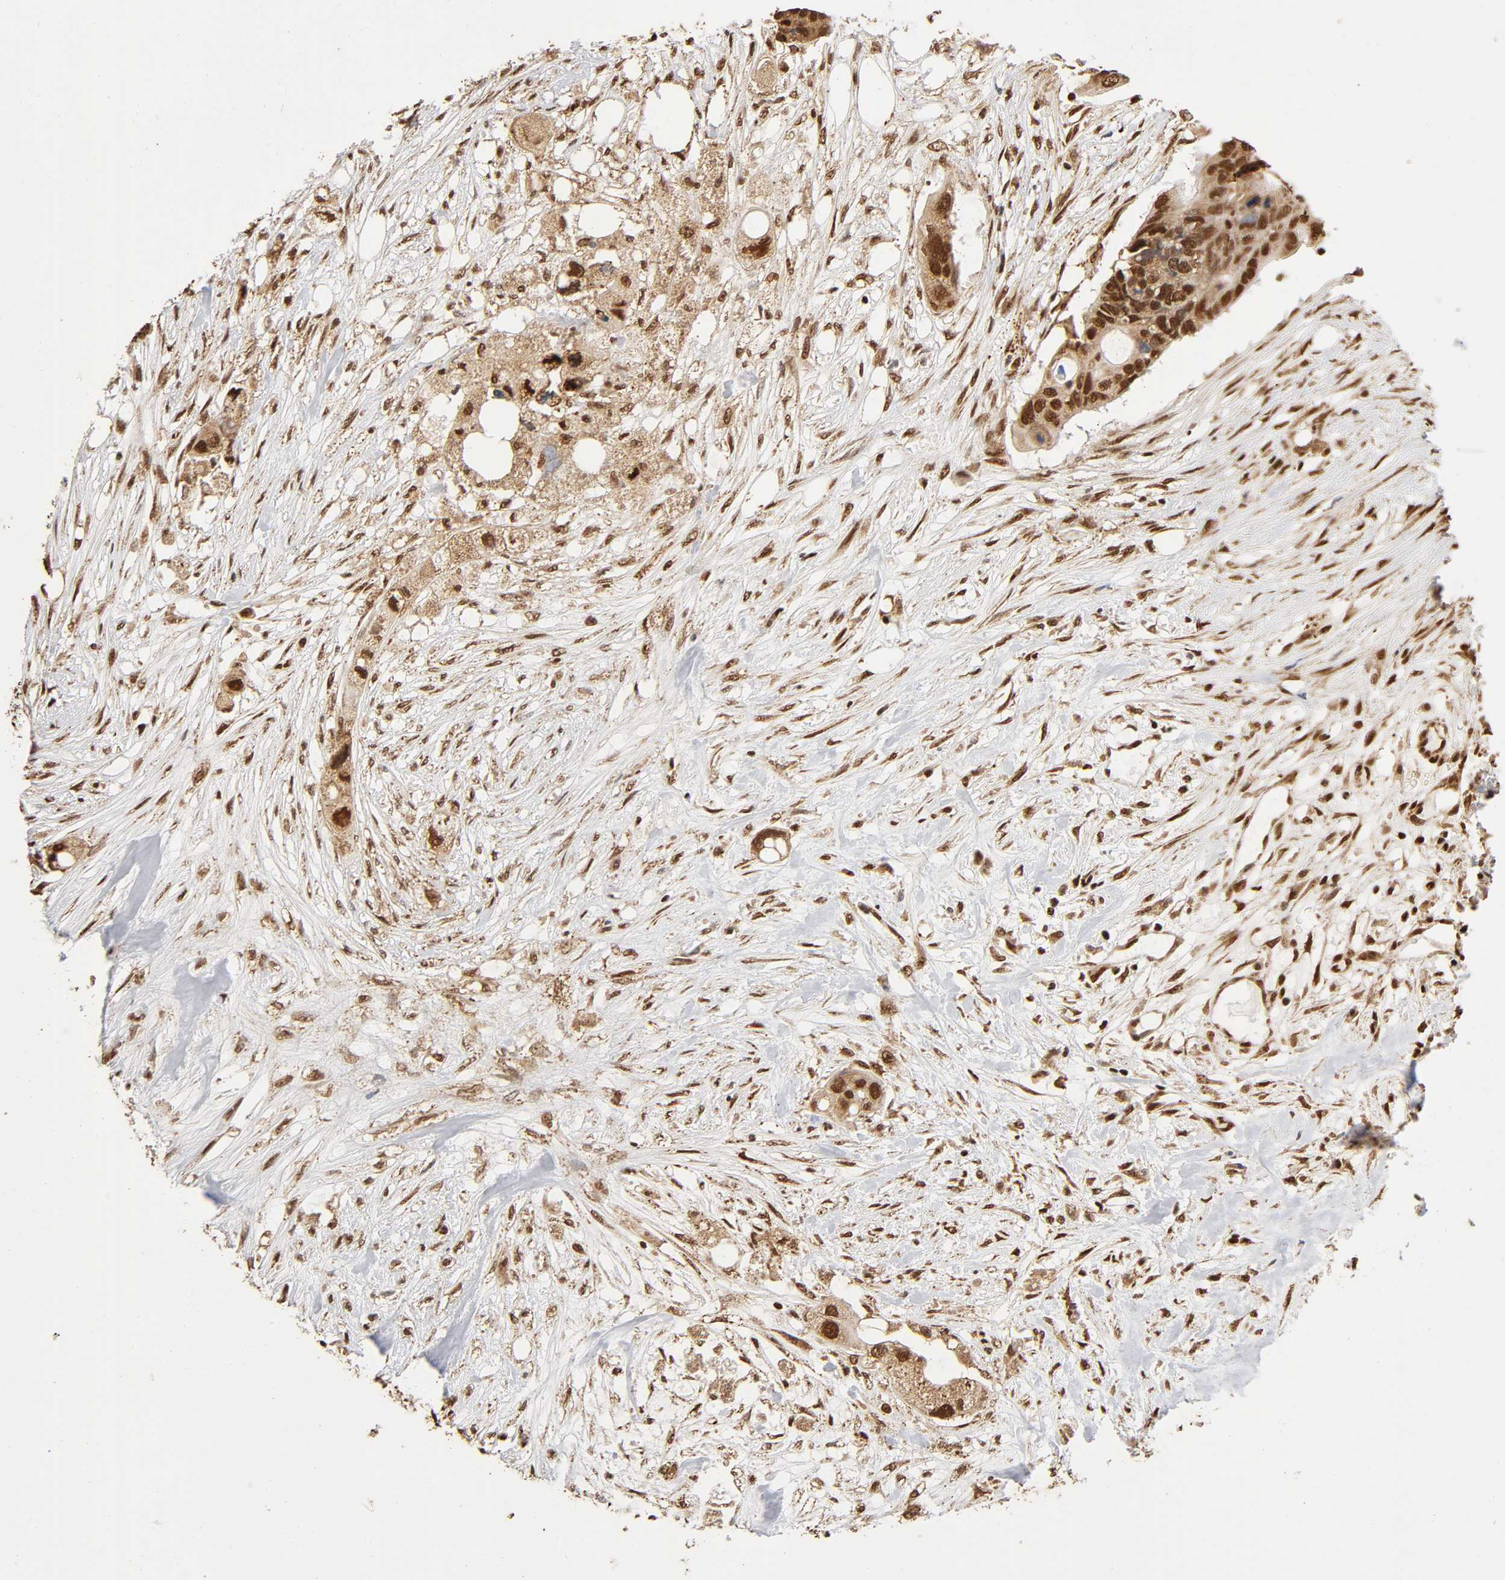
{"staining": {"intensity": "strong", "quantity": ">75%", "location": "cytoplasmic/membranous,nuclear"}, "tissue": "colorectal cancer", "cell_type": "Tumor cells", "image_type": "cancer", "snomed": [{"axis": "morphology", "description": "Adenocarcinoma, NOS"}, {"axis": "topography", "description": "Colon"}], "caption": "Brown immunohistochemical staining in adenocarcinoma (colorectal) displays strong cytoplasmic/membranous and nuclear staining in approximately >75% of tumor cells.", "gene": "RNF122", "patient": {"sex": "female", "age": 57}}